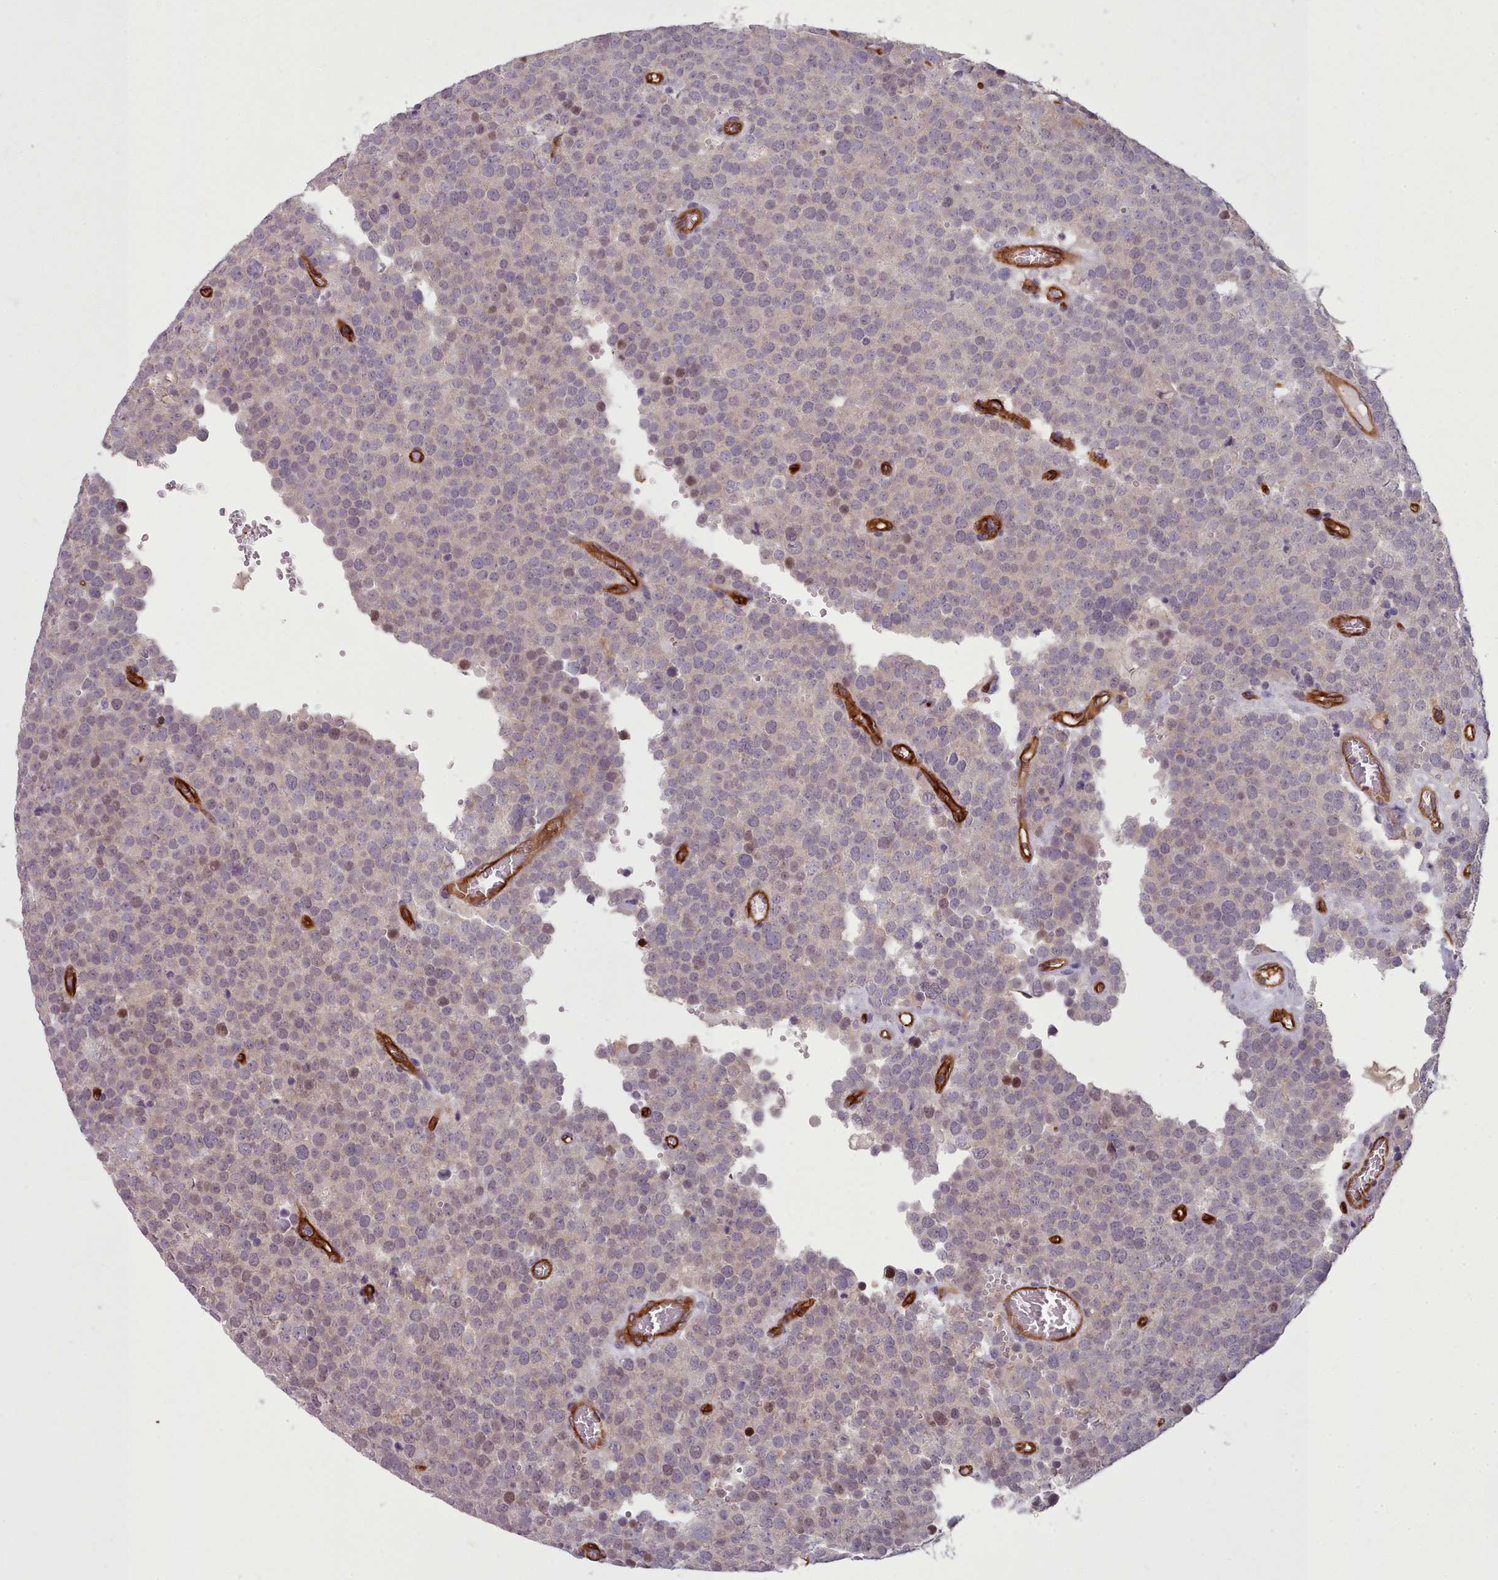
{"staining": {"intensity": "weak", "quantity": "<25%", "location": "nuclear"}, "tissue": "testis cancer", "cell_type": "Tumor cells", "image_type": "cancer", "snomed": [{"axis": "morphology", "description": "Normal tissue, NOS"}, {"axis": "morphology", "description": "Seminoma, NOS"}, {"axis": "topography", "description": "Testis"}], "caption": "DAB (3,3'-diaminobenzidine) immunohistochemical staining of testis seminoma reveals no significant expression in tumor cells. The staining is performed using DAB brown chromogen with nuclei counter-stained in using hematoxylin.", "gene": "CD300LF", "patient": {"sex": "male", "age": 71}}